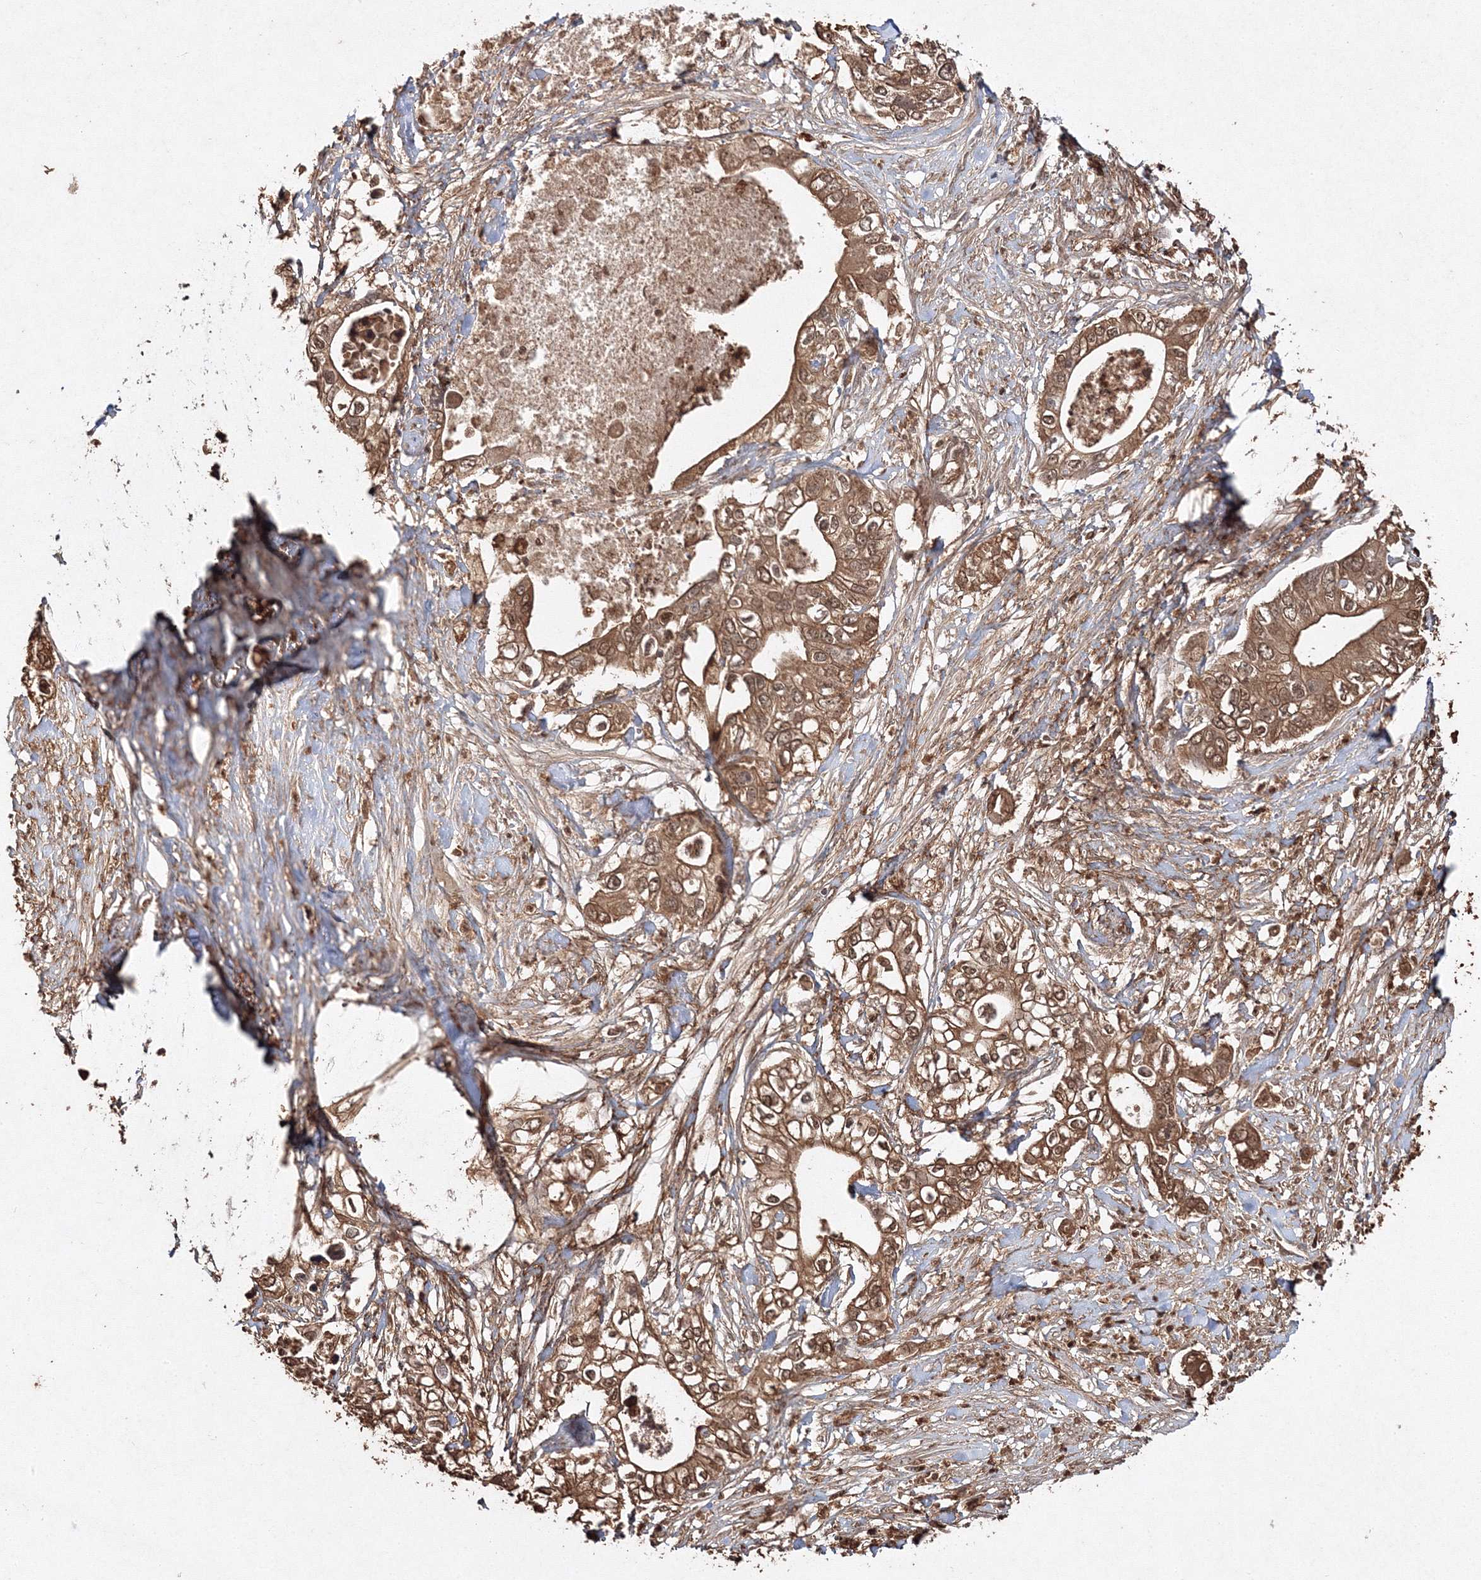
{"staining": {"intensity": "moderate", "quantity": ">75%", "location": "cytoplasmic/membranous,nuclear"}, "tissue": "pancreatic cancer", "cell_type": "Tumor cells", "image_type": "cancer", "snomed": [{"axis": "morphology", "description": "Adenocarcinoma, NOS"}, {"axis": "topography", "description": "Pancreas"}], "caption": "Protein expression by immunohistochemistry demonstrates moderate cytoplasmic/membranous and nuclear positivity in about >75% of tumor cells in adenocarcinoma (pancreatic).", "gene": "S100A11", "patient": {"sex": "female", "age": 78}}